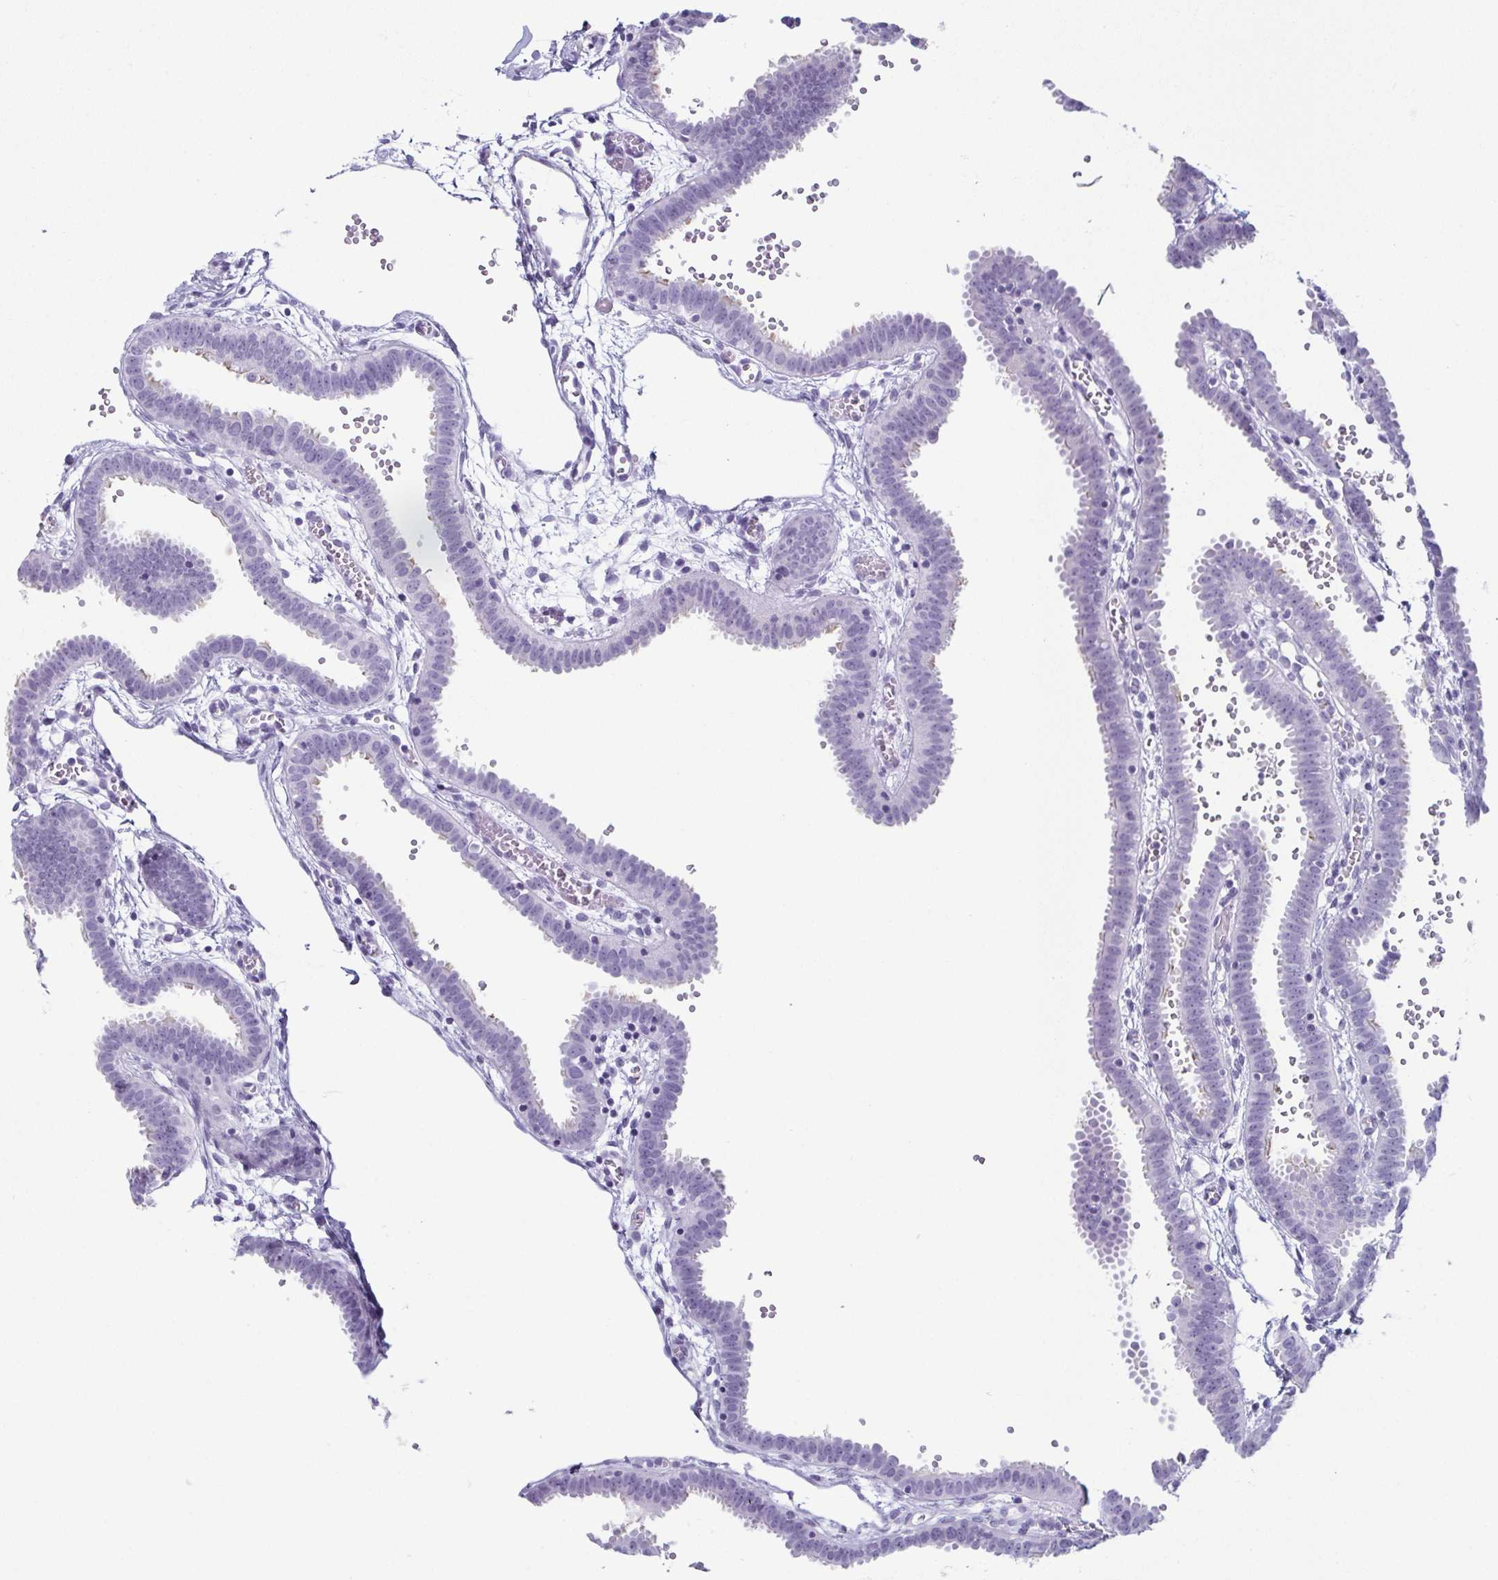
{"staining": {"intensity": "moderate", "quantity": "<25%", "location": "cytoplasmic/membranous"}, "tissue": "fallopian tube", "cell_type": "Glandular cells", "image_type": "normal", "snomed": [{"axis": "morphology", "description": "Normal tissue, NOS"}, {"axis": "topography", "description": "Fallopian tube"}], "caption": "Unremarkable fallopian tube was stained to show a protein in brown. There is low levels of moderate cytoplasmic/membranous expression in about <25% of glandular cells. Immunohistochemistry (ihc) stains the protein in brown and the nuclei are stained blue.", "gene": "ENKUR", "patient": {"sex": "female", "age": 37}}